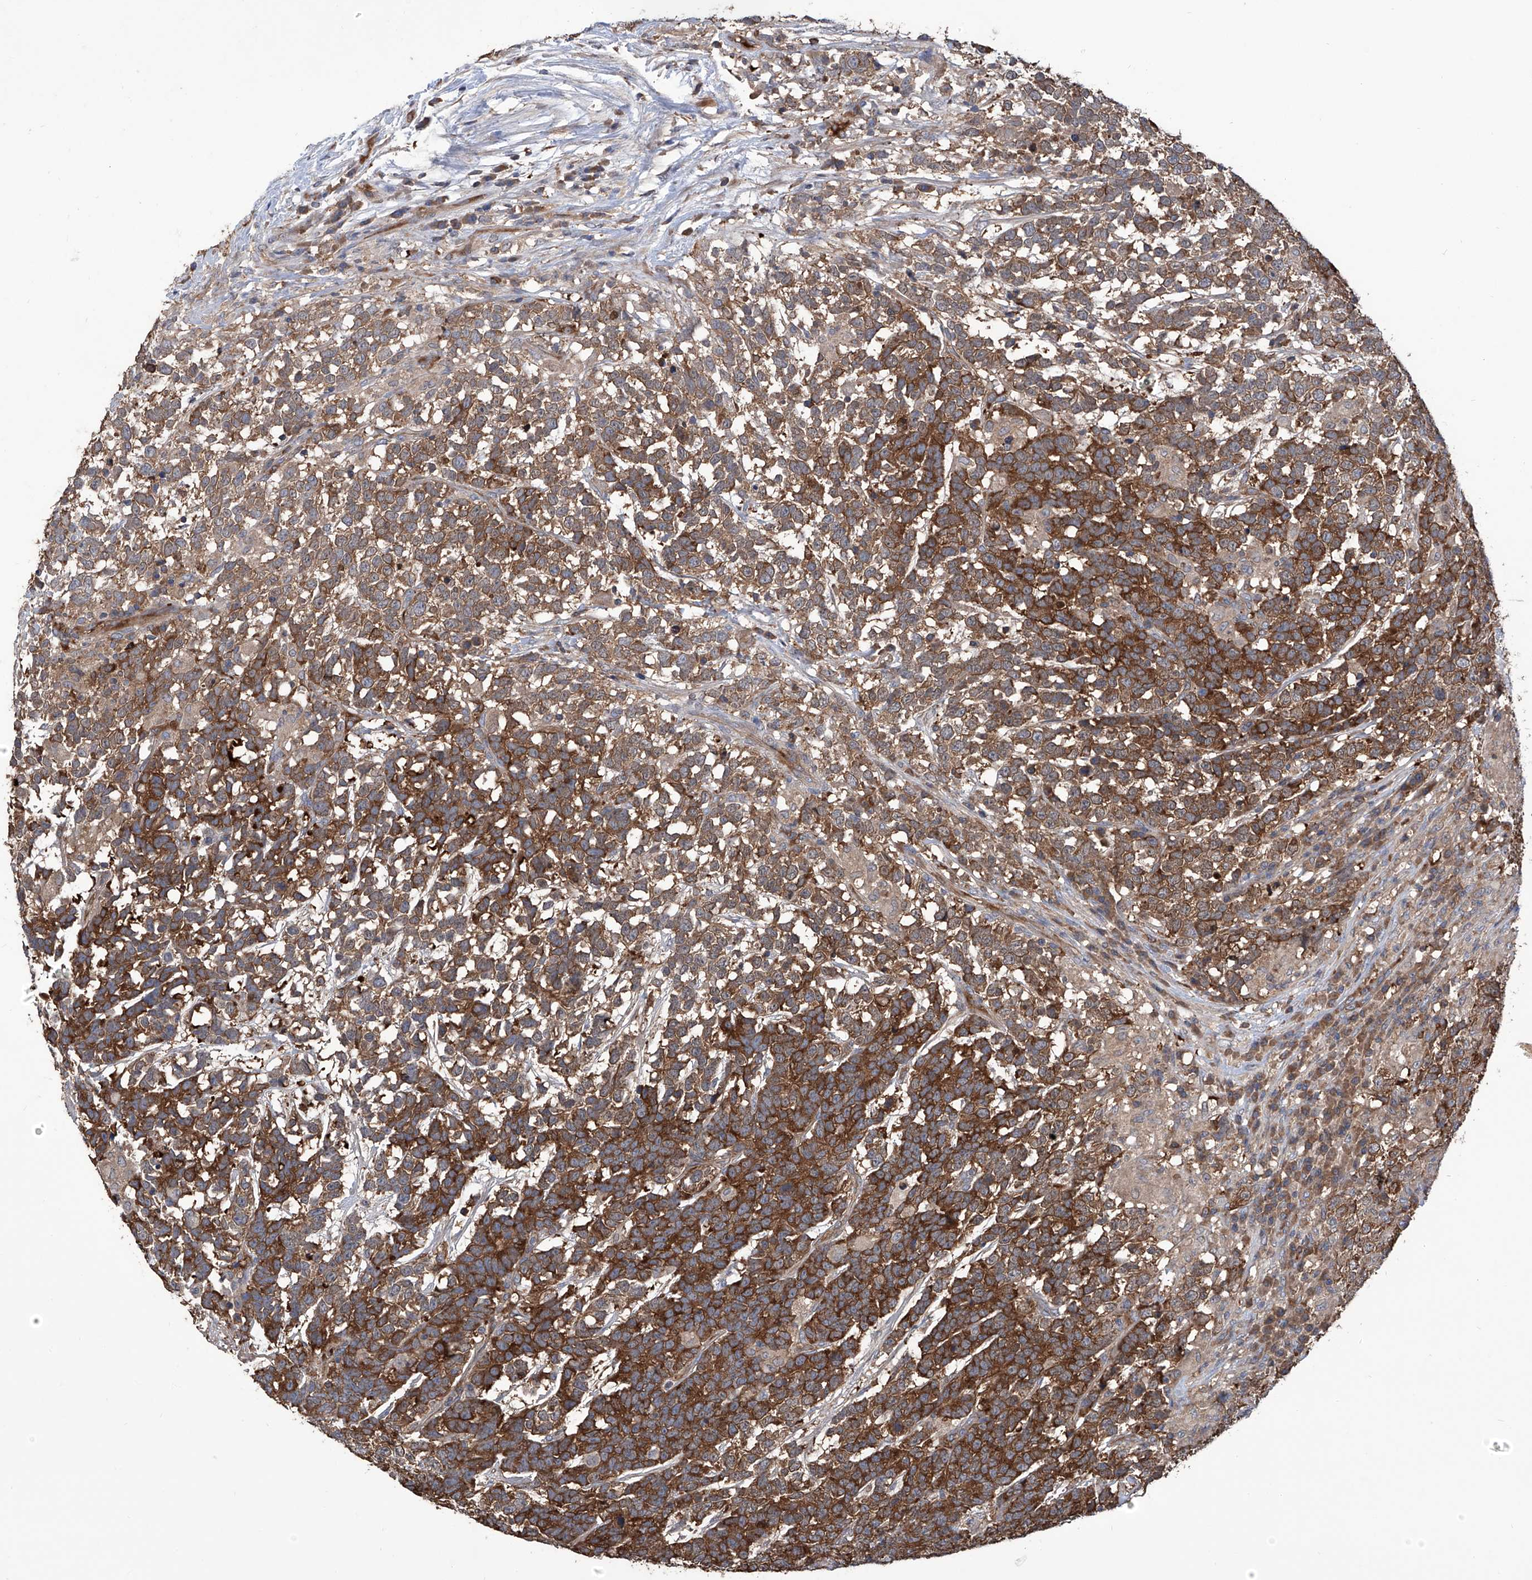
{"staining": {"intensity": "strong", "quantity": ">75%", "location": "cytoplasmic/membranous"}, "tissue": "testis cancer", "cell_type": "Tumor cells", "image_type": "cancer", "snomed": [{"axis": "morphology", "description": "Carcinoma, Embryonal, NOS"}, {"axis": "topography", "description": "Testis"}], "caption": "A micrograph showing strong cytoplasmic/membranous staining in about >75% of tumor cells in testis cancer, as visualized by brown immunohistochemical staining.", "gene": "NUDT17", "patient": {"sex": "male", "age": 26}}